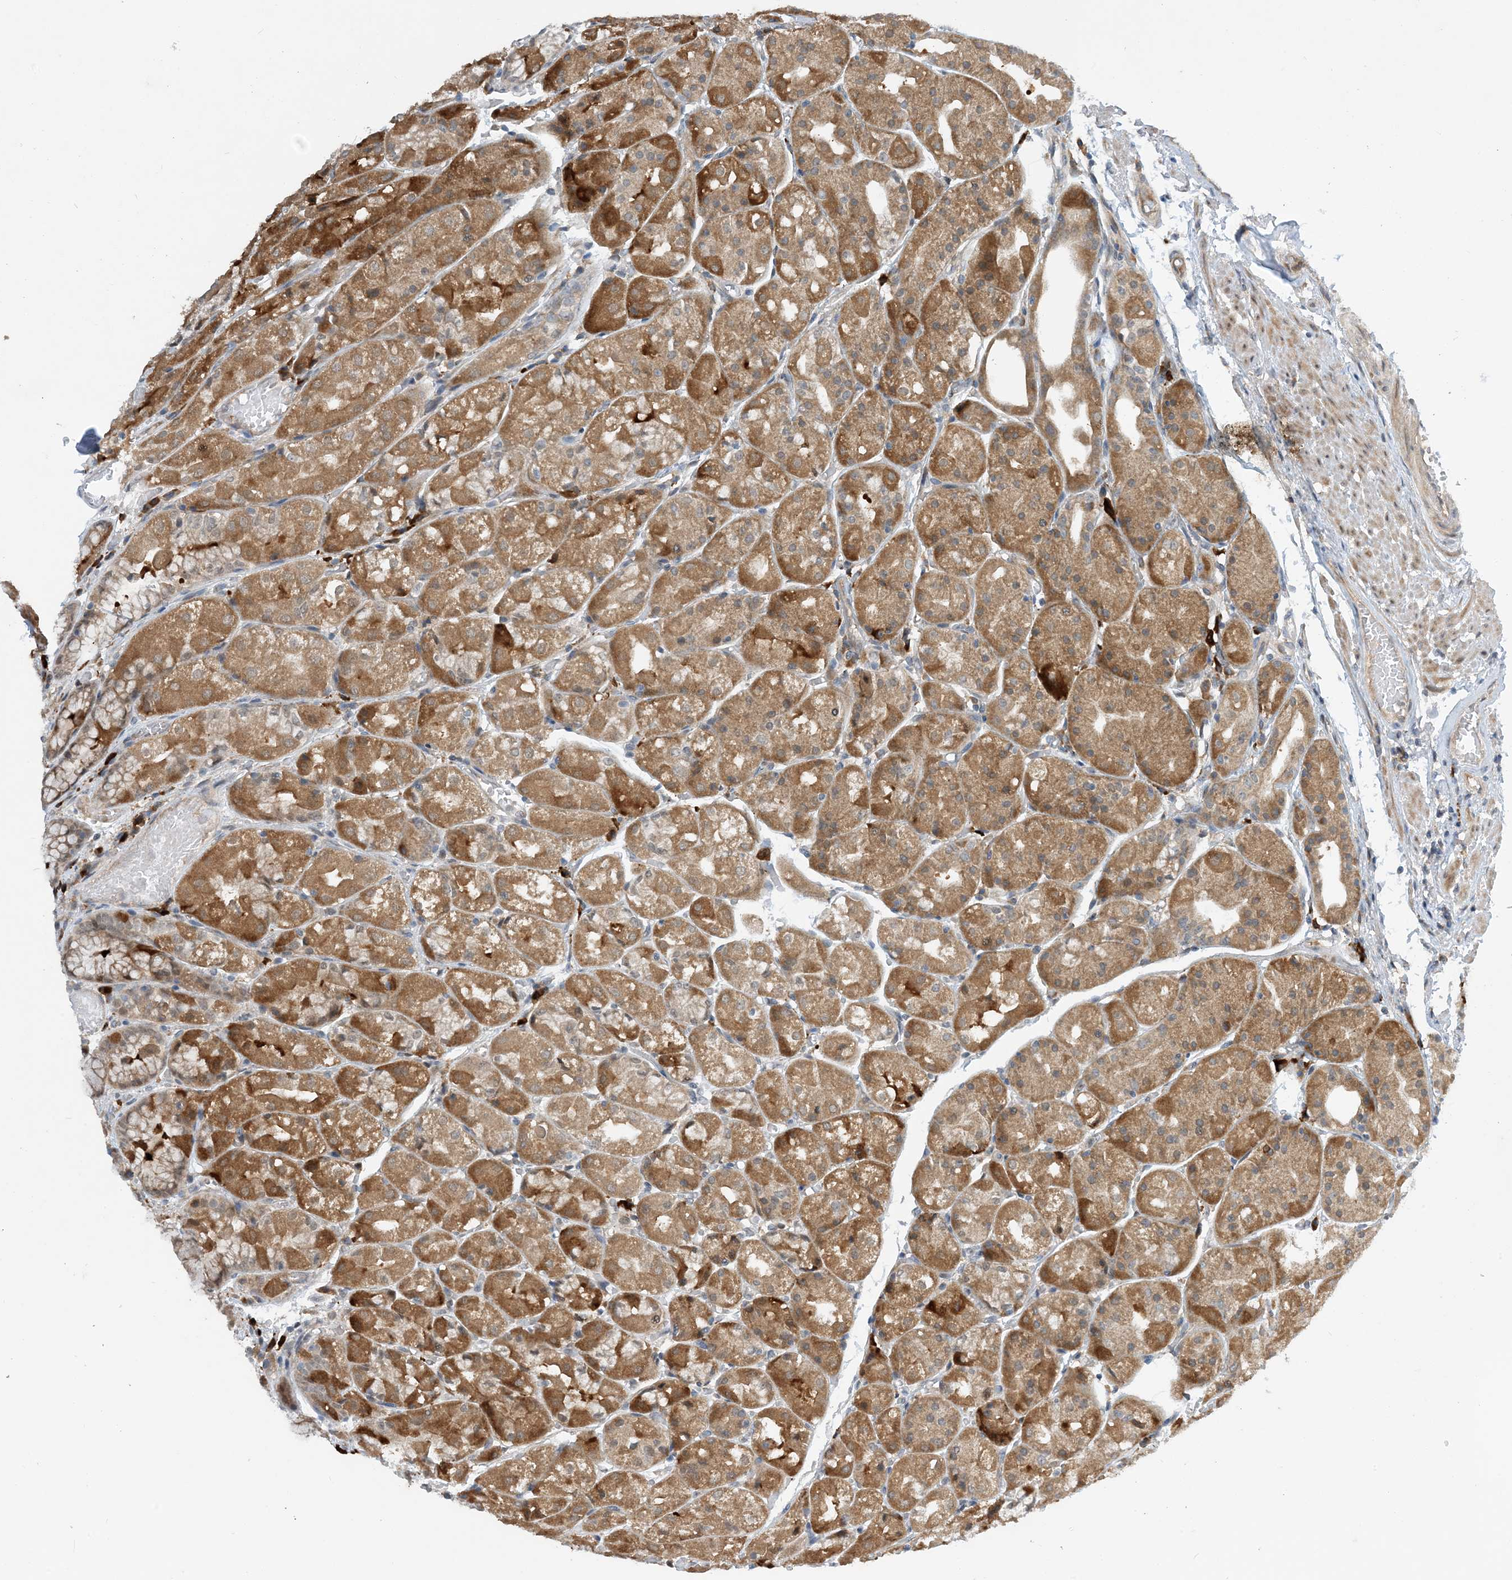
{"staining": {"intensity": "moderate", "quantity": ">75%", "location": "cytoplasmic/membranous"}, "tissue": "stomach", "cell_type": "Glandular cells", "image_type": "normal", "snomed": [{"axis": "morphology", "description": "Normal tissue, NOS"}, {"axis": "topography", "description": "Stomach, upper"}], "caption": "An image of human stomach stained for a protein exhibits moderate cytoplasmic/membranous brown staining in glandular cells. (DAB (3,3'-diaminobenzidine) IHC with brightfield microscopy, high magnification).", "gene": "PHOSPHO2", "patient": {"sex": "male", "age": 72}}